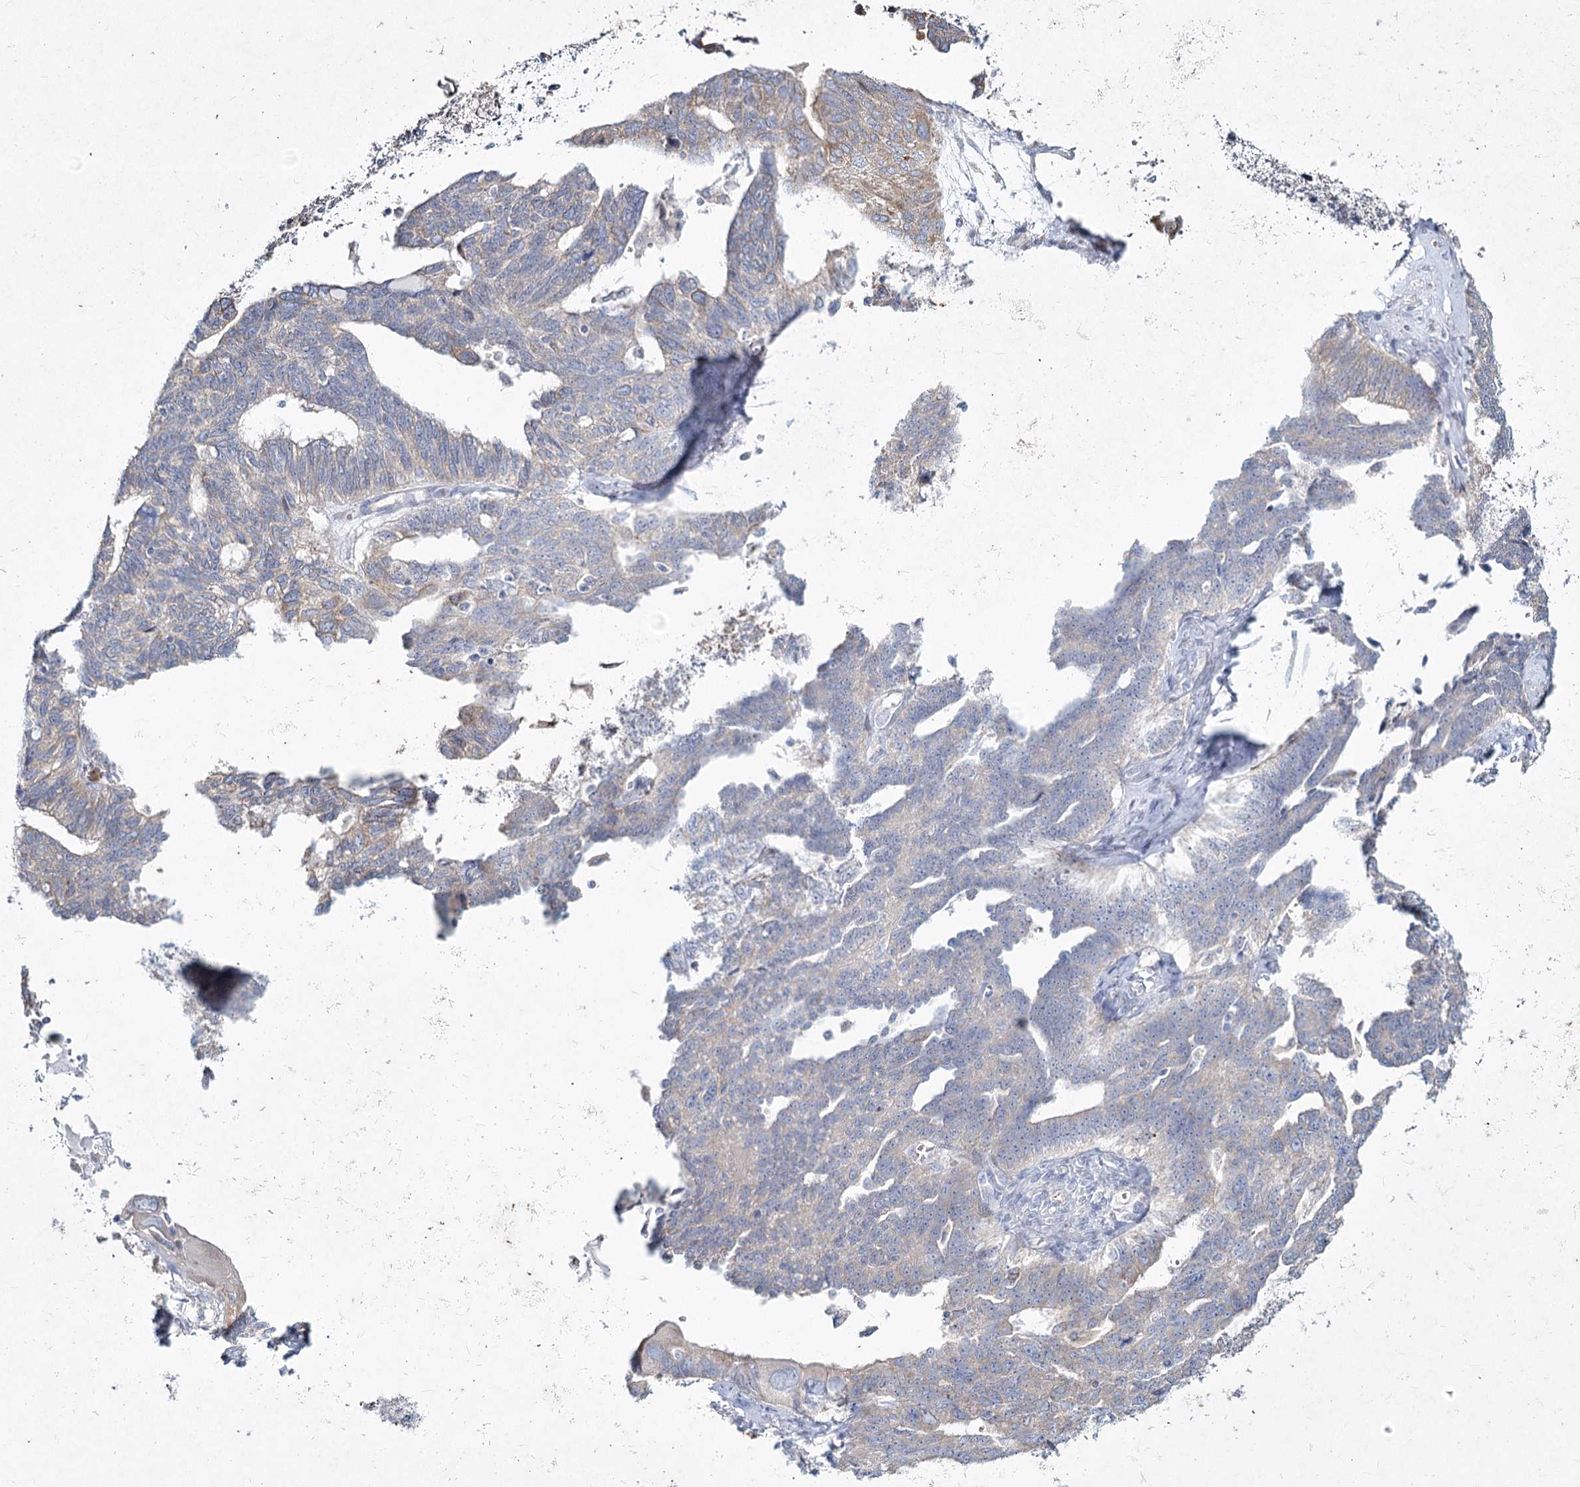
{"staining": {"intensity": "negative", "quantity": "none", "location": "none"}, "tissue": "ovarian cancer", "cell_type": "Tumor cells", "image_type": "cancer", "snomed": [{"axis": "morphology", "description": "Cystadenocarcinoma, serous, NOS"}, {"axis": "topography", "description": "Ovary"}], "caption": "This is an immunohistochemistry (IHC) photomicrograph of ovarian cancer (serous cystadenocarcinoma). There is no expression in tumor cells.", "gene": "NIPAL4", "patient": {"sex": "female", "age": 79}}